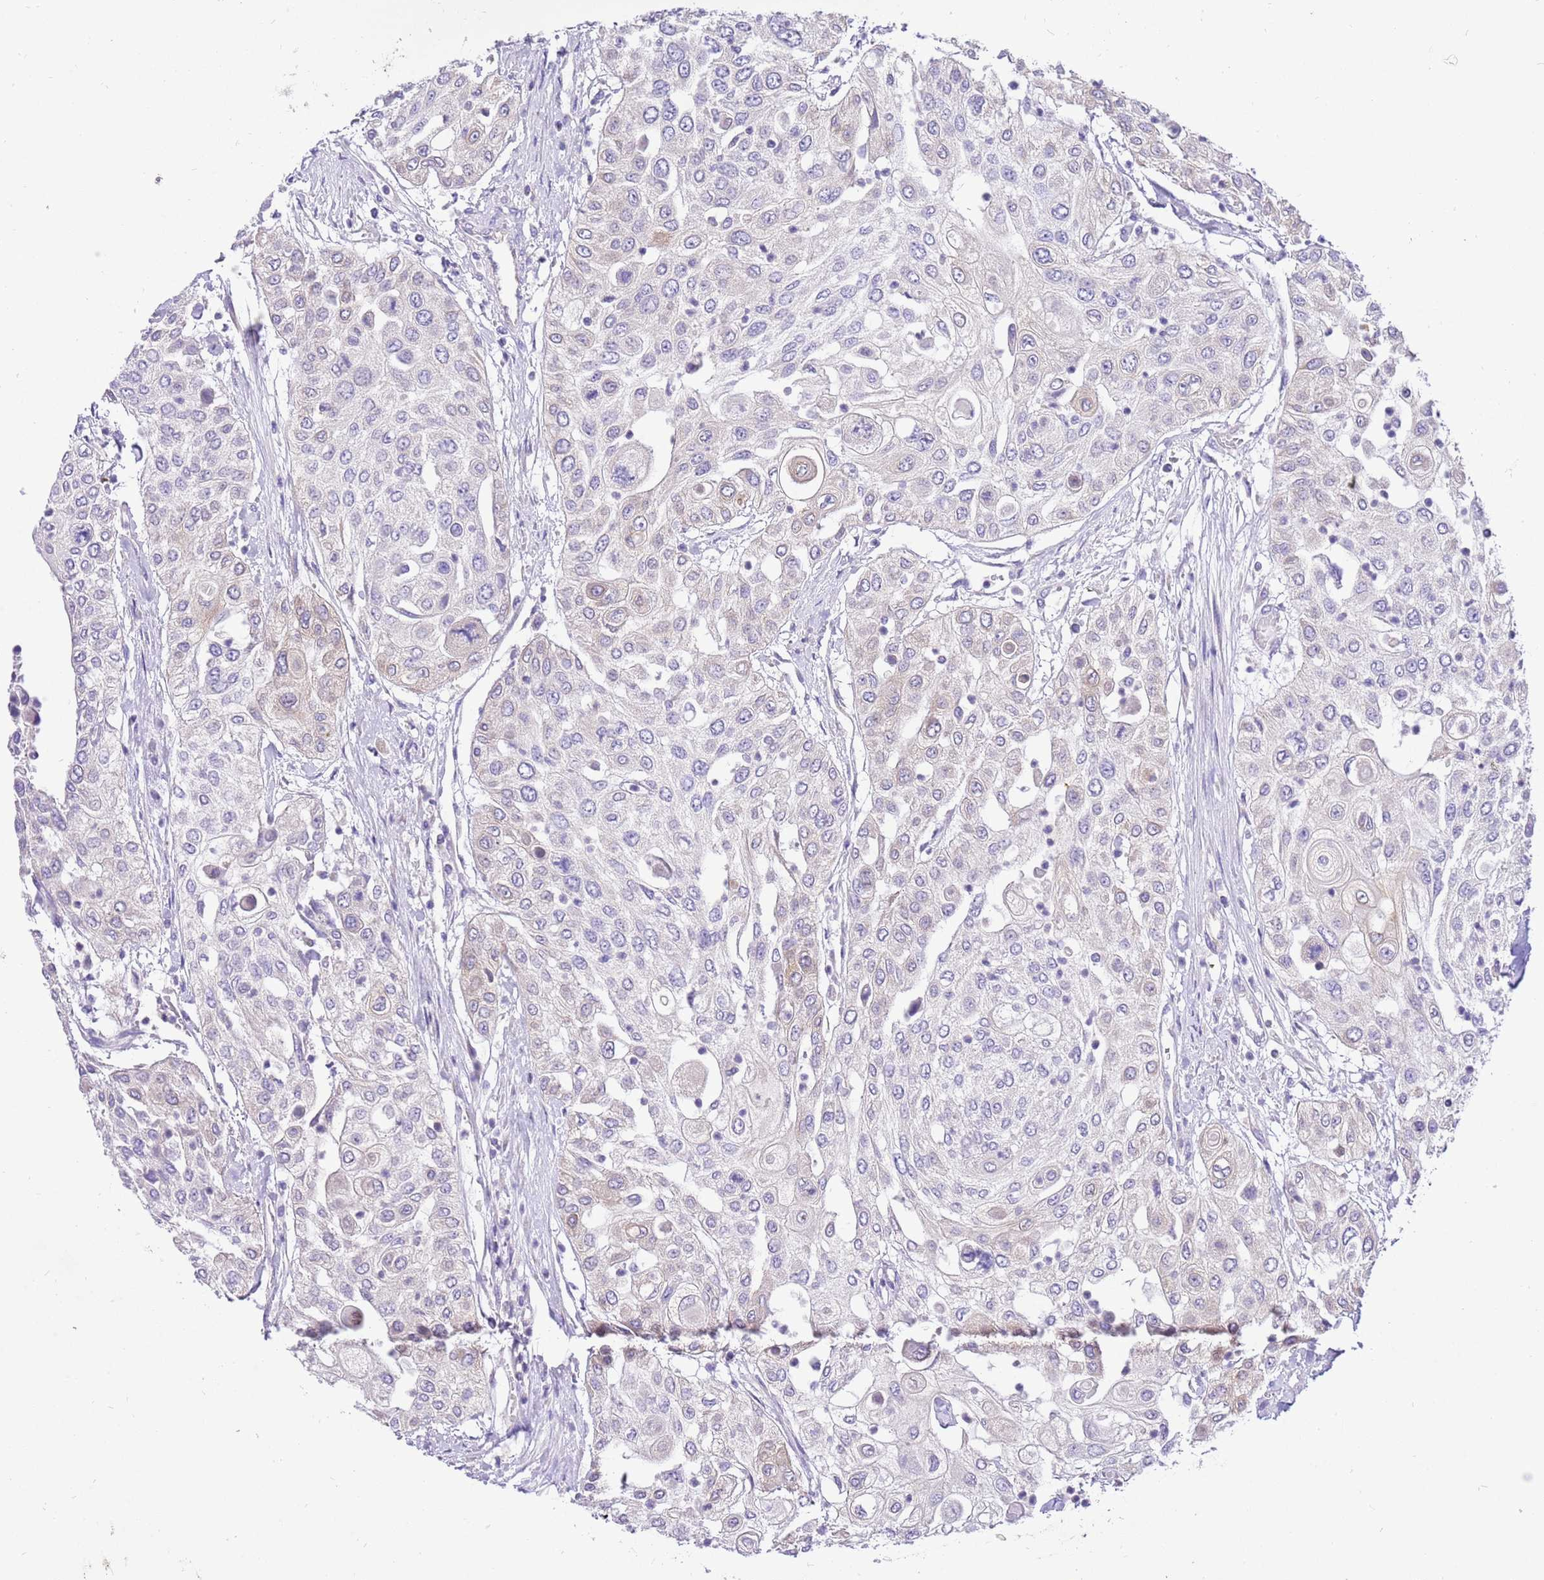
{"staining": {"intensity": "negative", "quantity": "none", "location": "none"}, "tissue": "urothelial cancer", "cell_type": "Tumor cells", "image_type": "cancer", "snomed": [{"axis": "morphology", "description": "Urothelial carcinoma, High grade"}, {"axis": "topography", "description": "Urinary bladder"}], "caption": "IHC photomicrograph of neoplastic tissue: human high-grade urothelial carcinoma stained with DAB reveals no significant protein staining in tumor cells. The staining was performed using DAB (3,3'-diaminobenzidine) to visualize the protein expression in brown, while the nuclei were stained in blue with hematoxylin (Magnification: 20x).", "gene": "GLCE", "patient": {"sex": "female", "age": 79}}